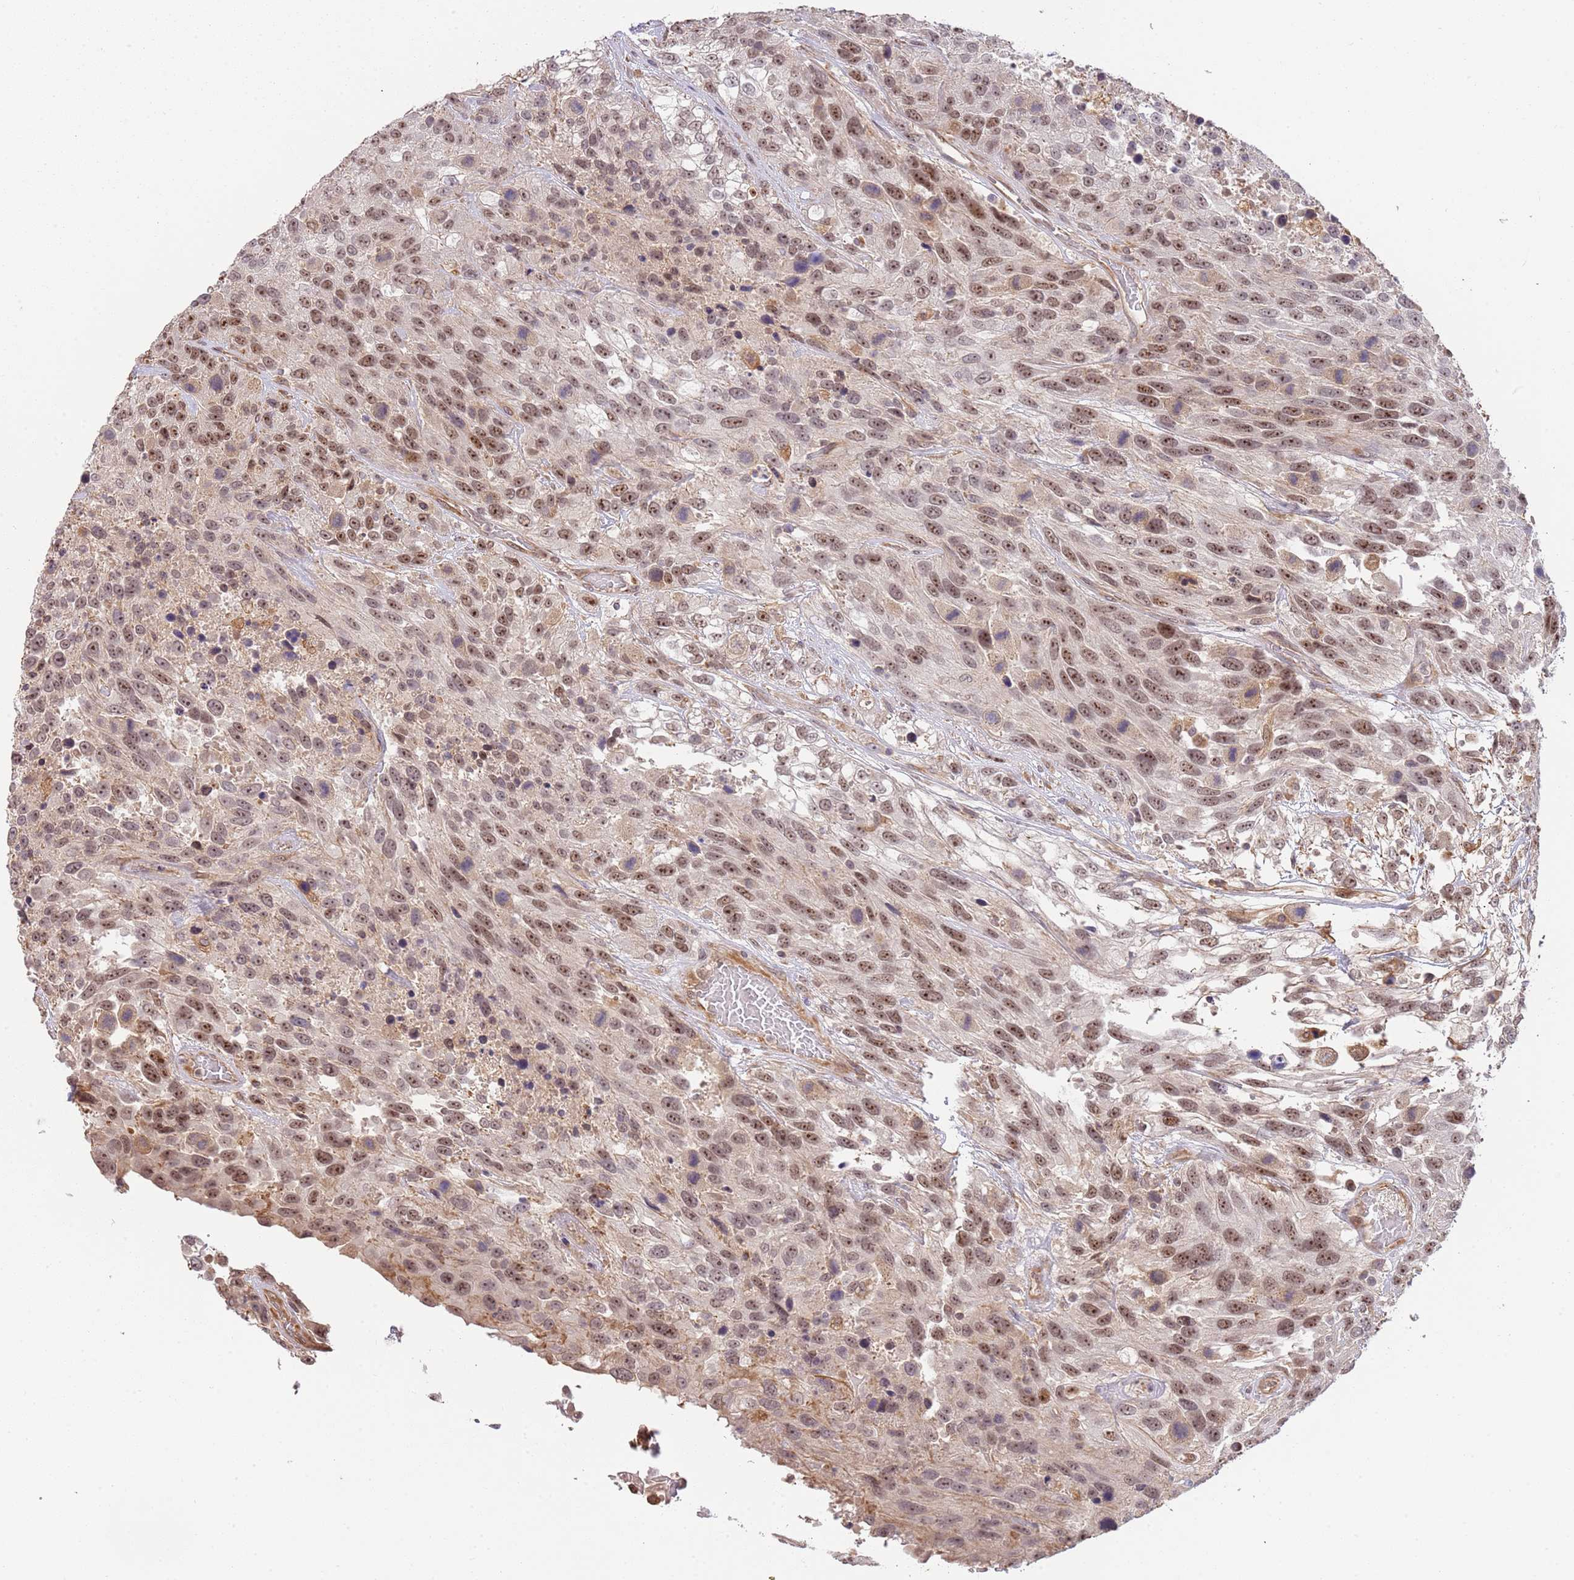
{"staining": {"intensity": "moderate", "quantity": ">75%", "location": "nuclear"}, "tissue": "urothelial cancer", "cell_type": "Tumor cells", "image_type": "cancer", "snomed": [{"axis": "morphology", "description": "Urothelial carcinoma, High grade"}, {"axis": "topography", "description": "Urinary bladder"}], "caption": "This photomicrograph exhibits urothelial carcinoma (high-grade) stained with immunohistochemistry to label a protein in brown. The nuclear of tumor cells show moderate positivity for the protein. Nuclei are counter-stained blue.", "gene": "SURF2", "patient": {"sex": "female", "age": 70}}